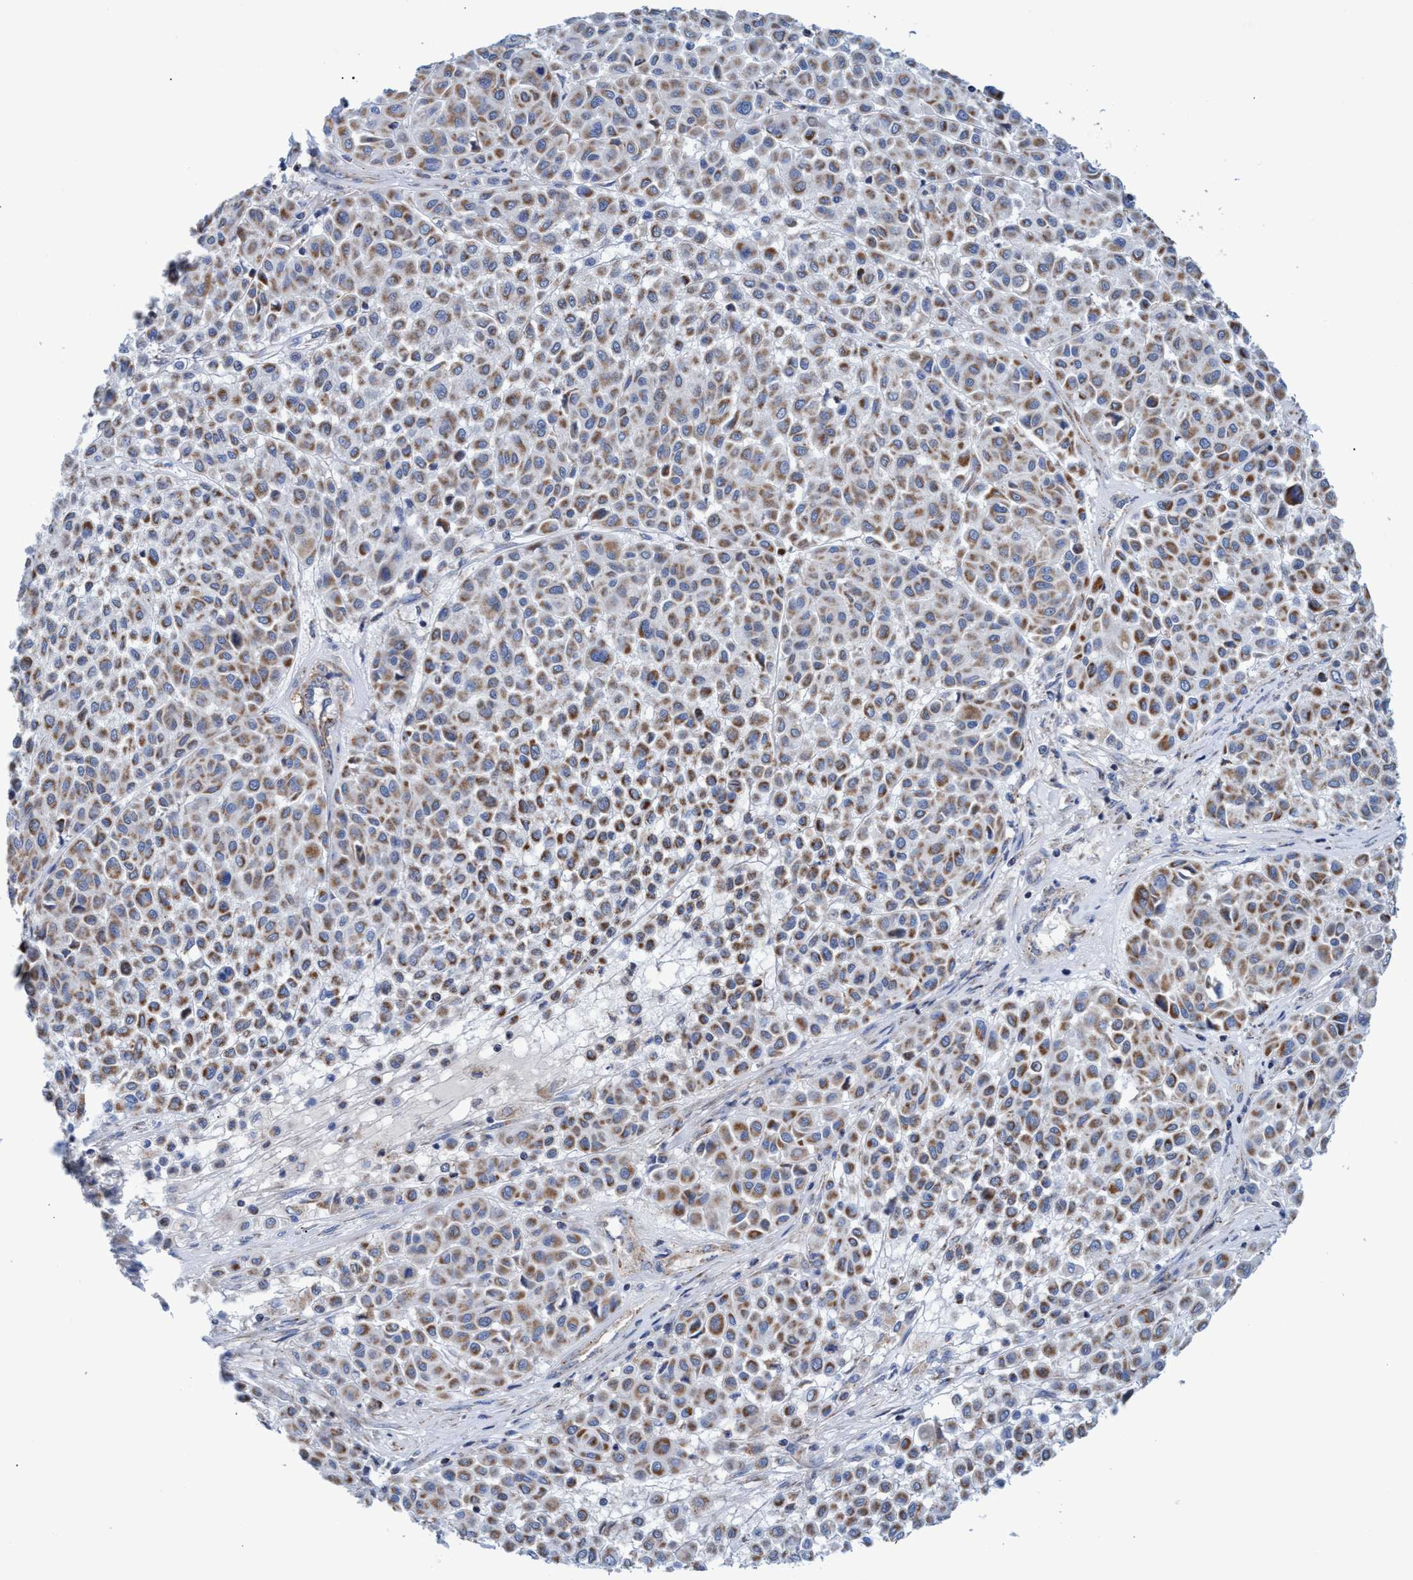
{"staining": {"intensity": "moderate", "quantity": ">75%", "location": "cytoplasmic/membranous"}, "tissue": "melanoma", "cell_type": "Tumor cells", "image_type": "cancer", "snomed": [{"axis": "morphology", "description": "Malignant melanoma, Metastatic site"}, {"axis": "topography", "description": "Soft tissue"}], "caption": "Malignant melanoma (metastatic site) stained with DAB (3,3'-diaminobenzidine) immunohistochemistry displays medium levels of moderate cytoplasmic/membranous positivity in about >75% of tumor cells.", "gene": "ZNF750", "patient": {"sex": "male", "age": 41}}